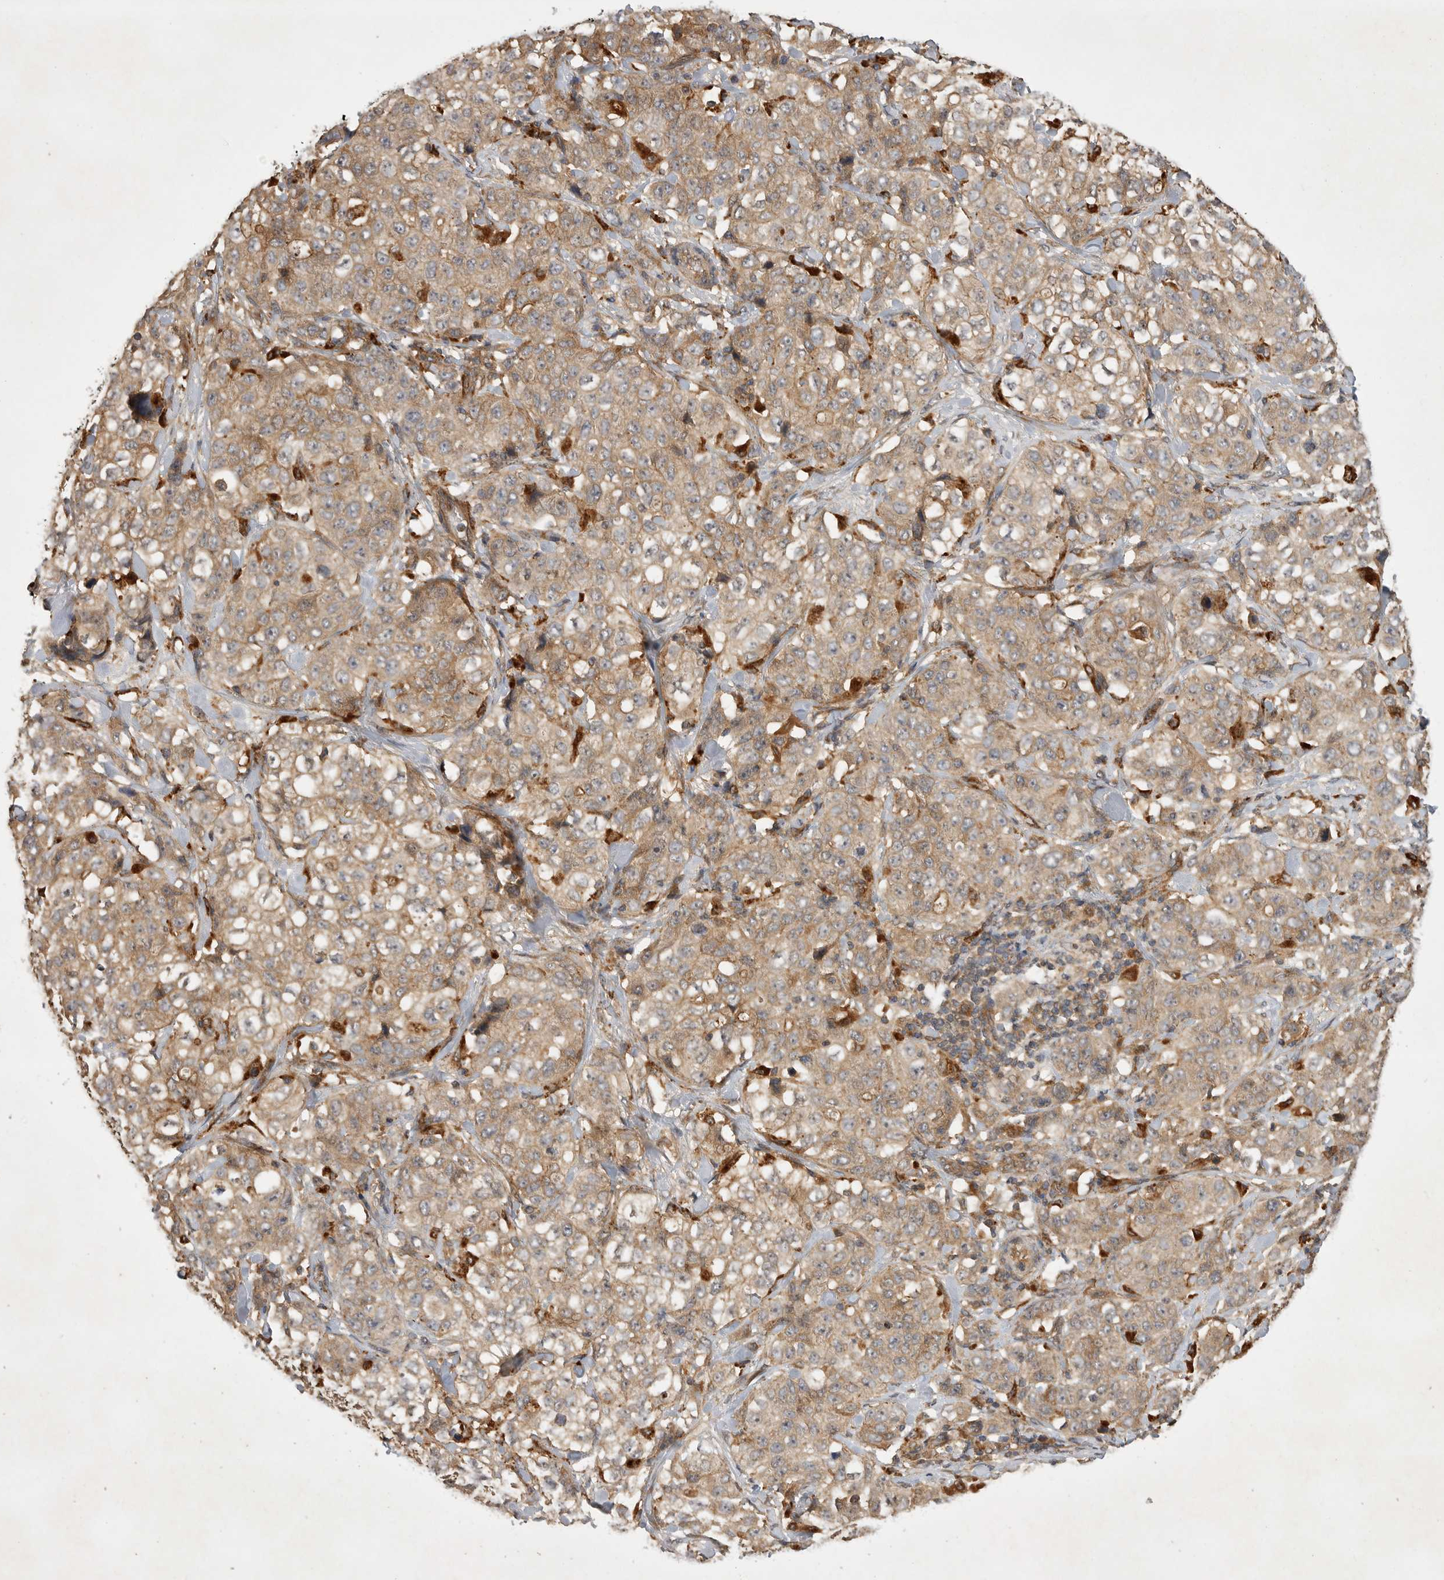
{"staining": {"intensity": "moderate", "quantity": ">75%", "location": "cytoplasmic/membranous"}, "tissue": "stomach cancer", "cell_type": "Tumor cells", "image_type": "cancer", "snomed": [{"axis": "morphology", "description": "Adenocarcinoma, NOS"}, {"axis": "topography", "description": "Stomach"}], "caption": "Immunohistochemical staining of human stomach cancer (adenocarcinoma) exhibits moderate cytoplasmic/membranous protein expression in approximately >75% of tumor cells. (Stains: DAB (3,3'-diaminobenzidine) in brown, nuclei in blue, Microscopy: brightfield microscopy at high magnification).", "gene": "ZNF232", "patient": {"sex": "male", "age": 48}}